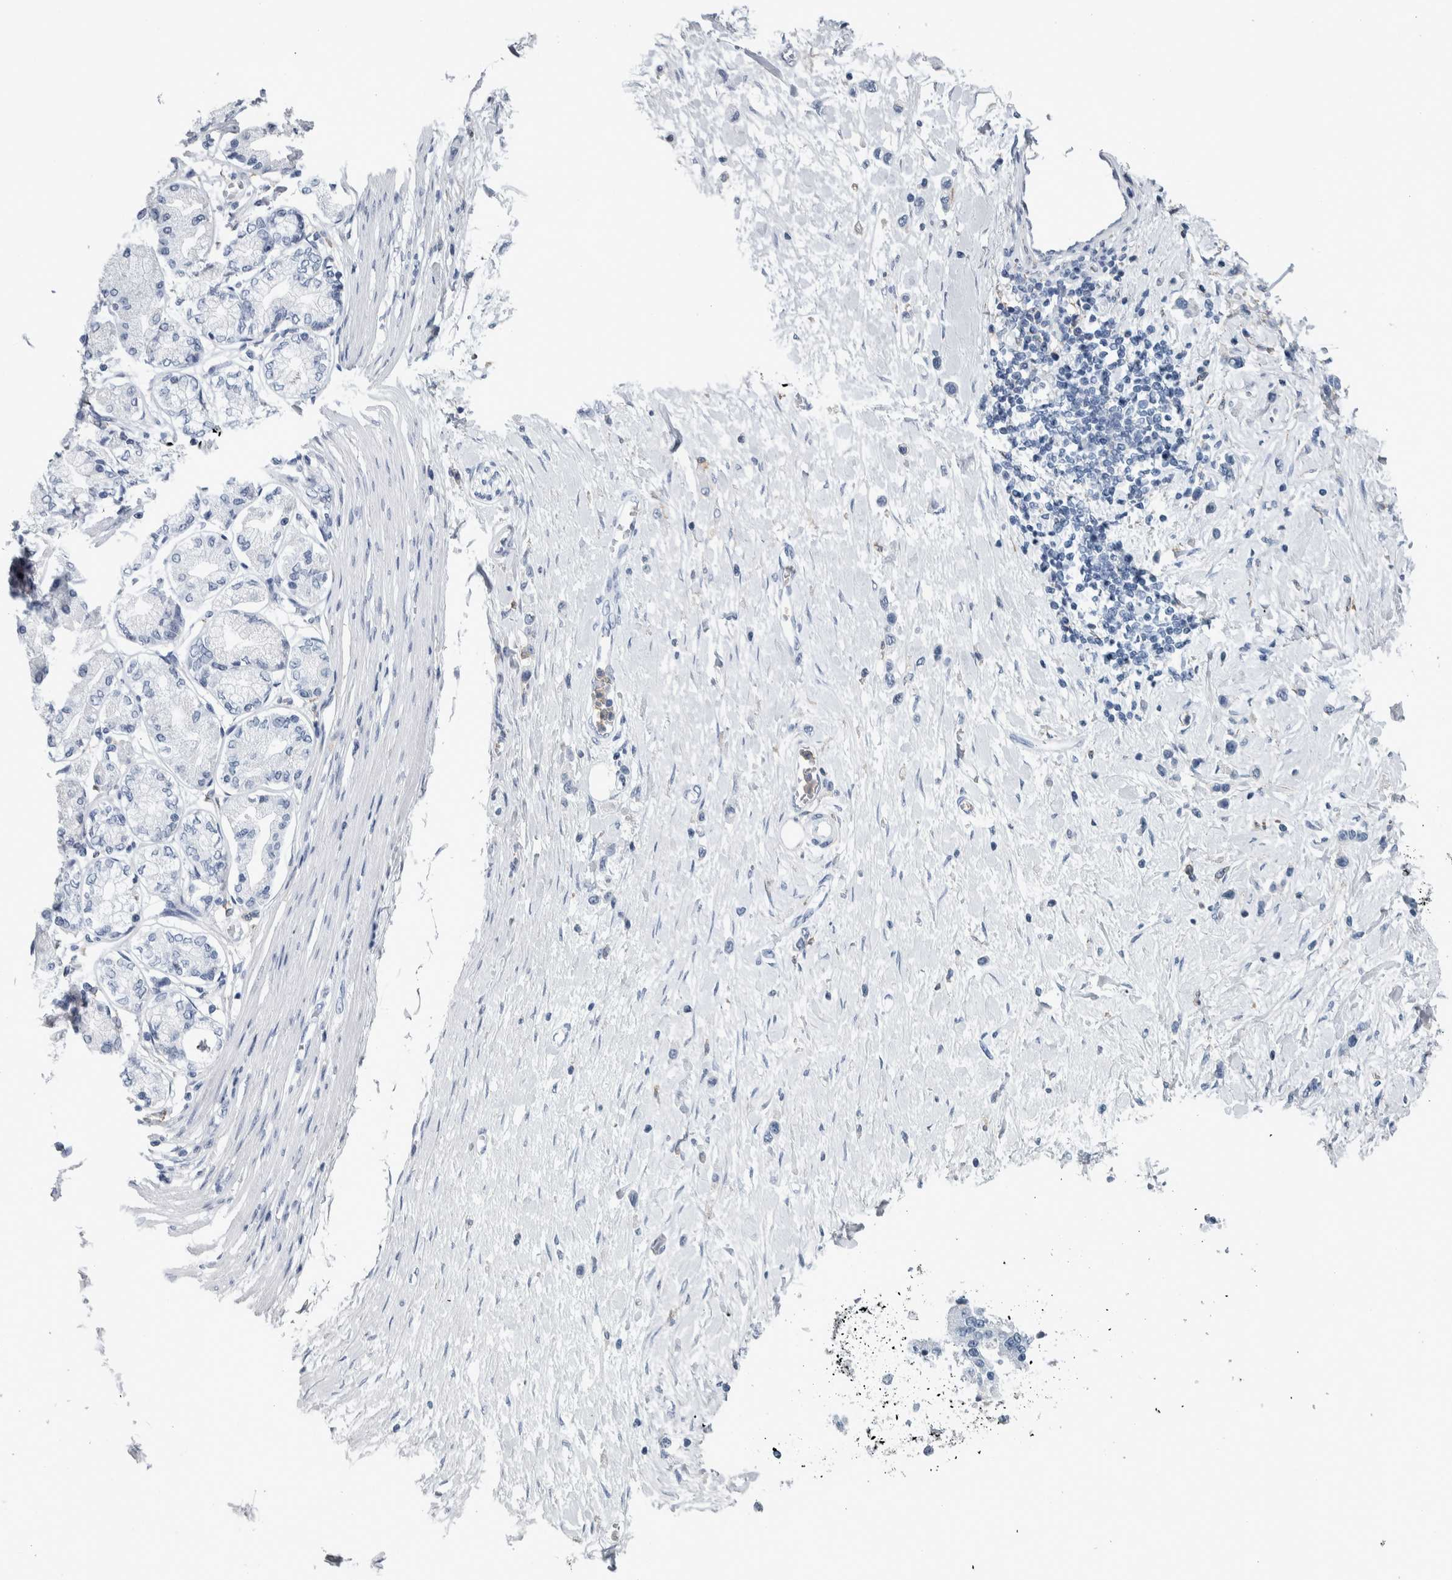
{"staining": {"intensity": "negative", "quantity": "none", "location": "none"}, "tissue": "stomach cancer", "cell_type": "Tumor cells", "image_type": "cancer", "snomed": [{"axis": "morphology", "description": "Adenocarcinoma, NOS"}, {"axis": "topography", "description": "Stomach"}], "caption": "IHC histopathology image of stomach cancer stained for a protein (brown), which demonstrates no expression in tumor cells.", "gene": "SKAP2", "patient": {"sex": "female", "age": 65}}